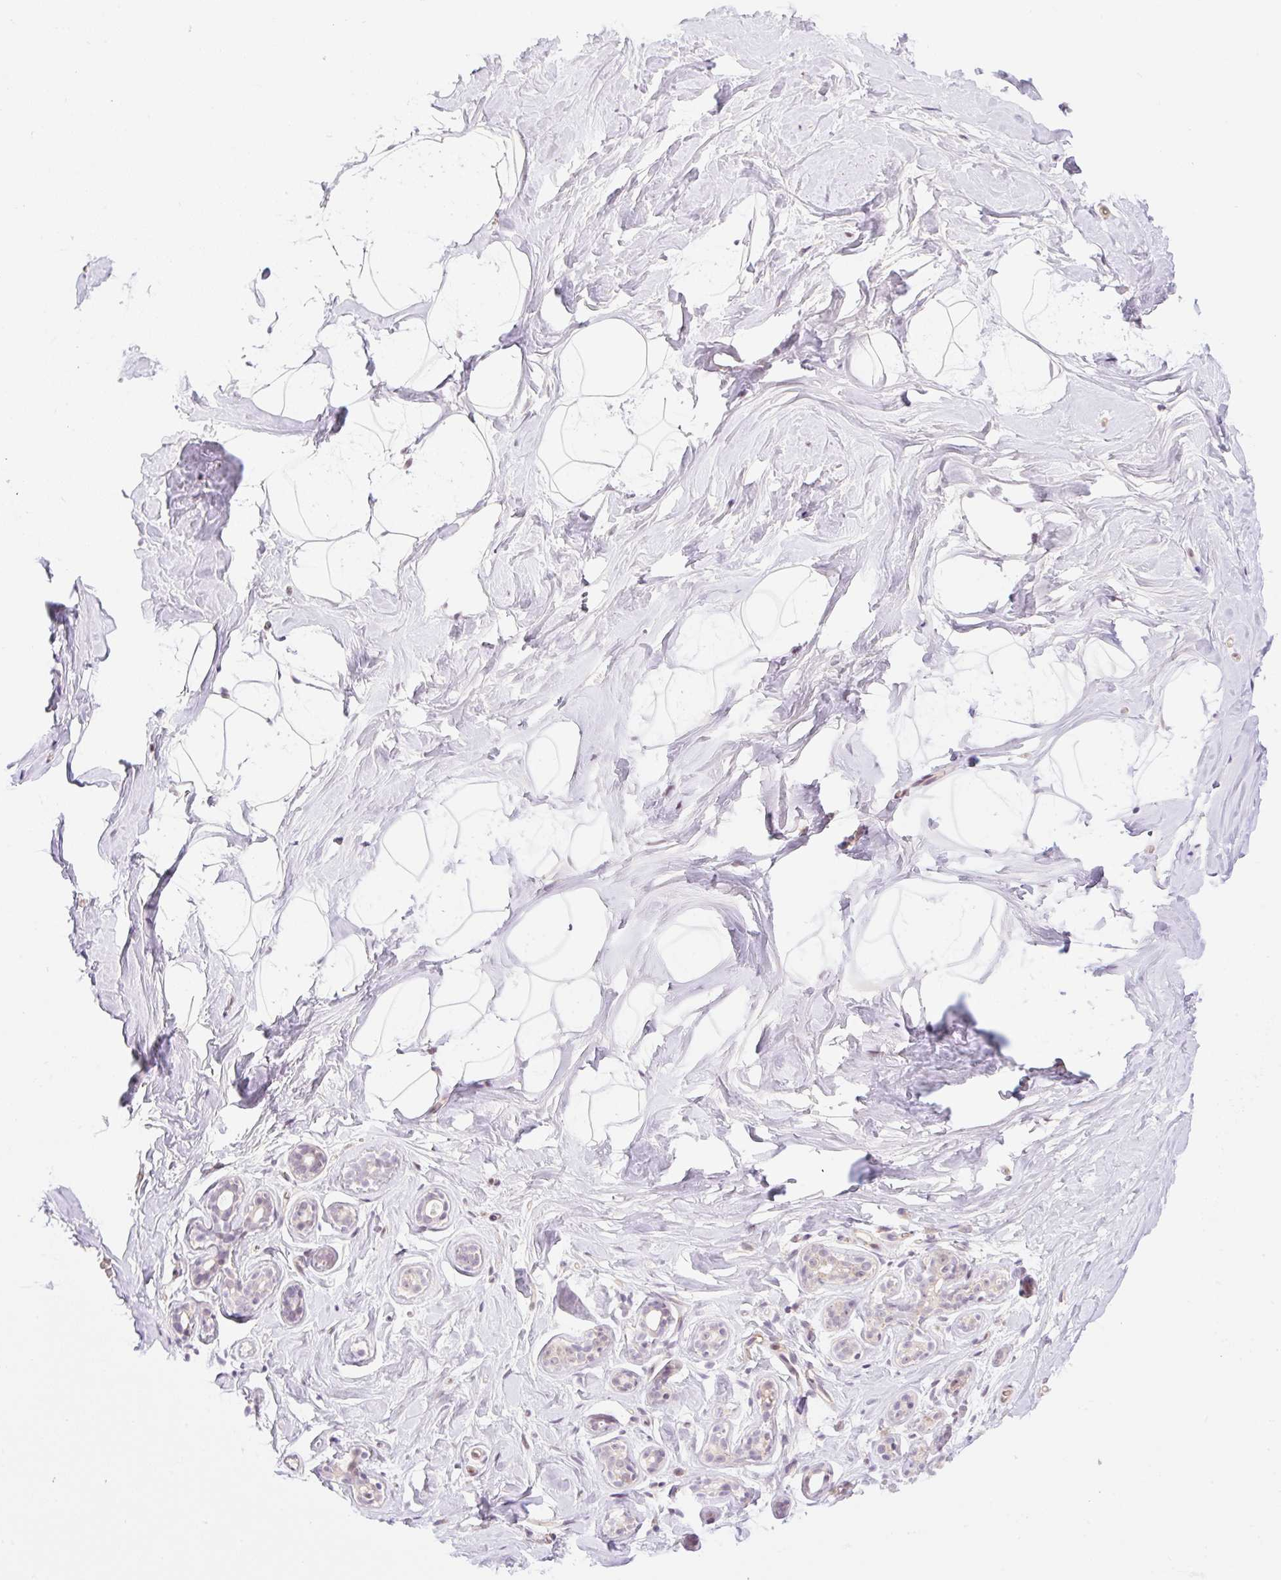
{"staining": {"intensity": "negative", "quantity": "none", "location": "none"}, "tissue": "breast", "cell_type": "Adipocytes", "image_type": "normal", "snomed": [{"axis": "morphology", "description": "Normal tissue, NOS"}, {"axis": "topography", "description": "Breast"}], "caption": "Human breast stained for a protein using IHC displays no staining in adipocytes.", "gene": "ZNF394", "patient": {"sex": "female", "age": 32}}